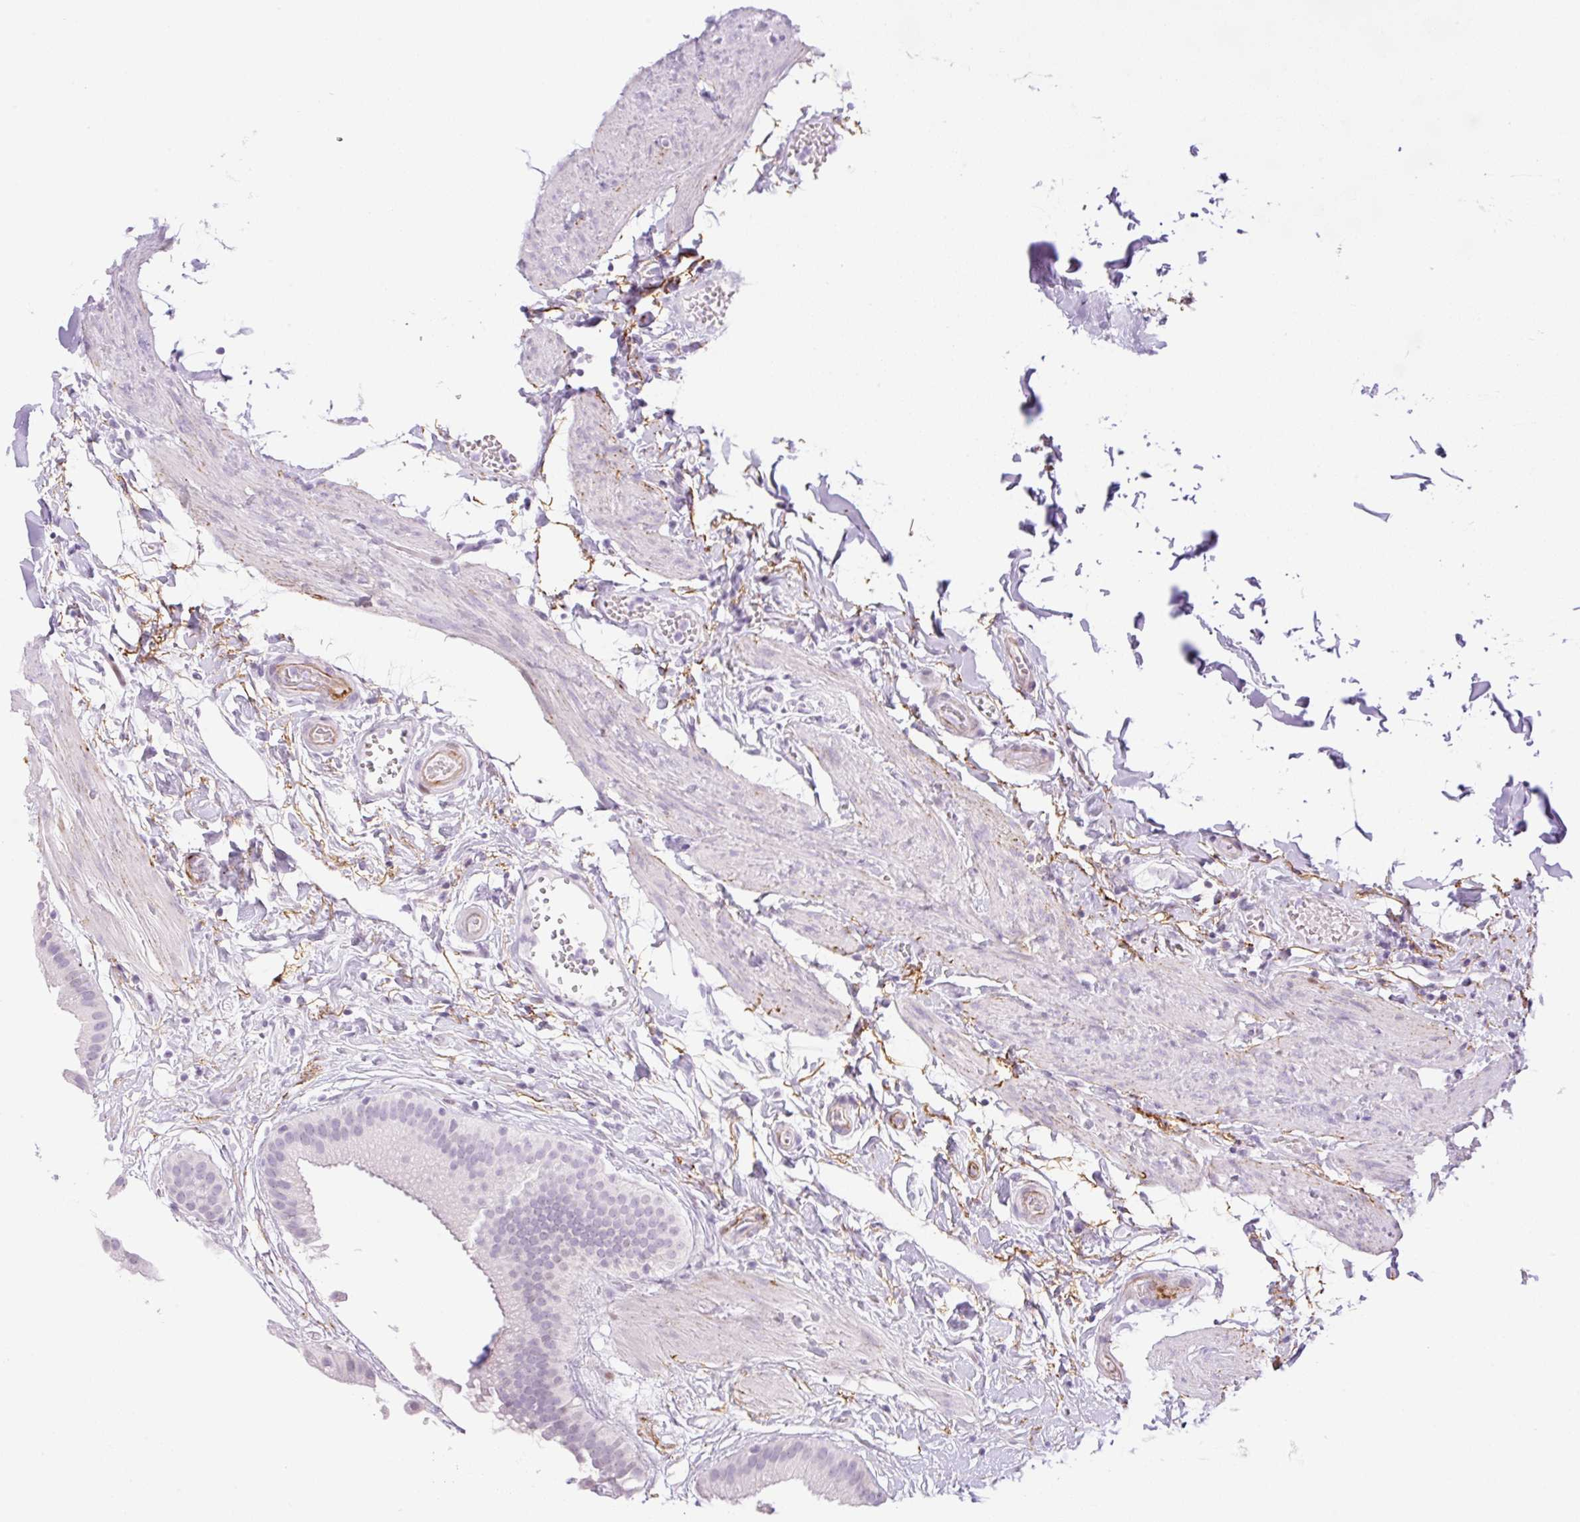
{"staining": {"intensity": "negative", "quantity": "none", "location": "none"}, "tissue": "gallbladder", "cell_type": "Glandular cells", "image_type": "normal", "snomed": [{"axis": "morphology", "description": "Normal tissue, NOS"}, {"axis": "topography", "description": "Gallbladder"}], "caption": "Immunohistochemical staining of normal gallbladder displays no significant expression in glandular cells. (Brightfield microscopy of DAB (3,3'-diaminobenzidine) IHC at high magnification).", "gene": "SP140L", "patient": {"sex": "female", "age": 63}}